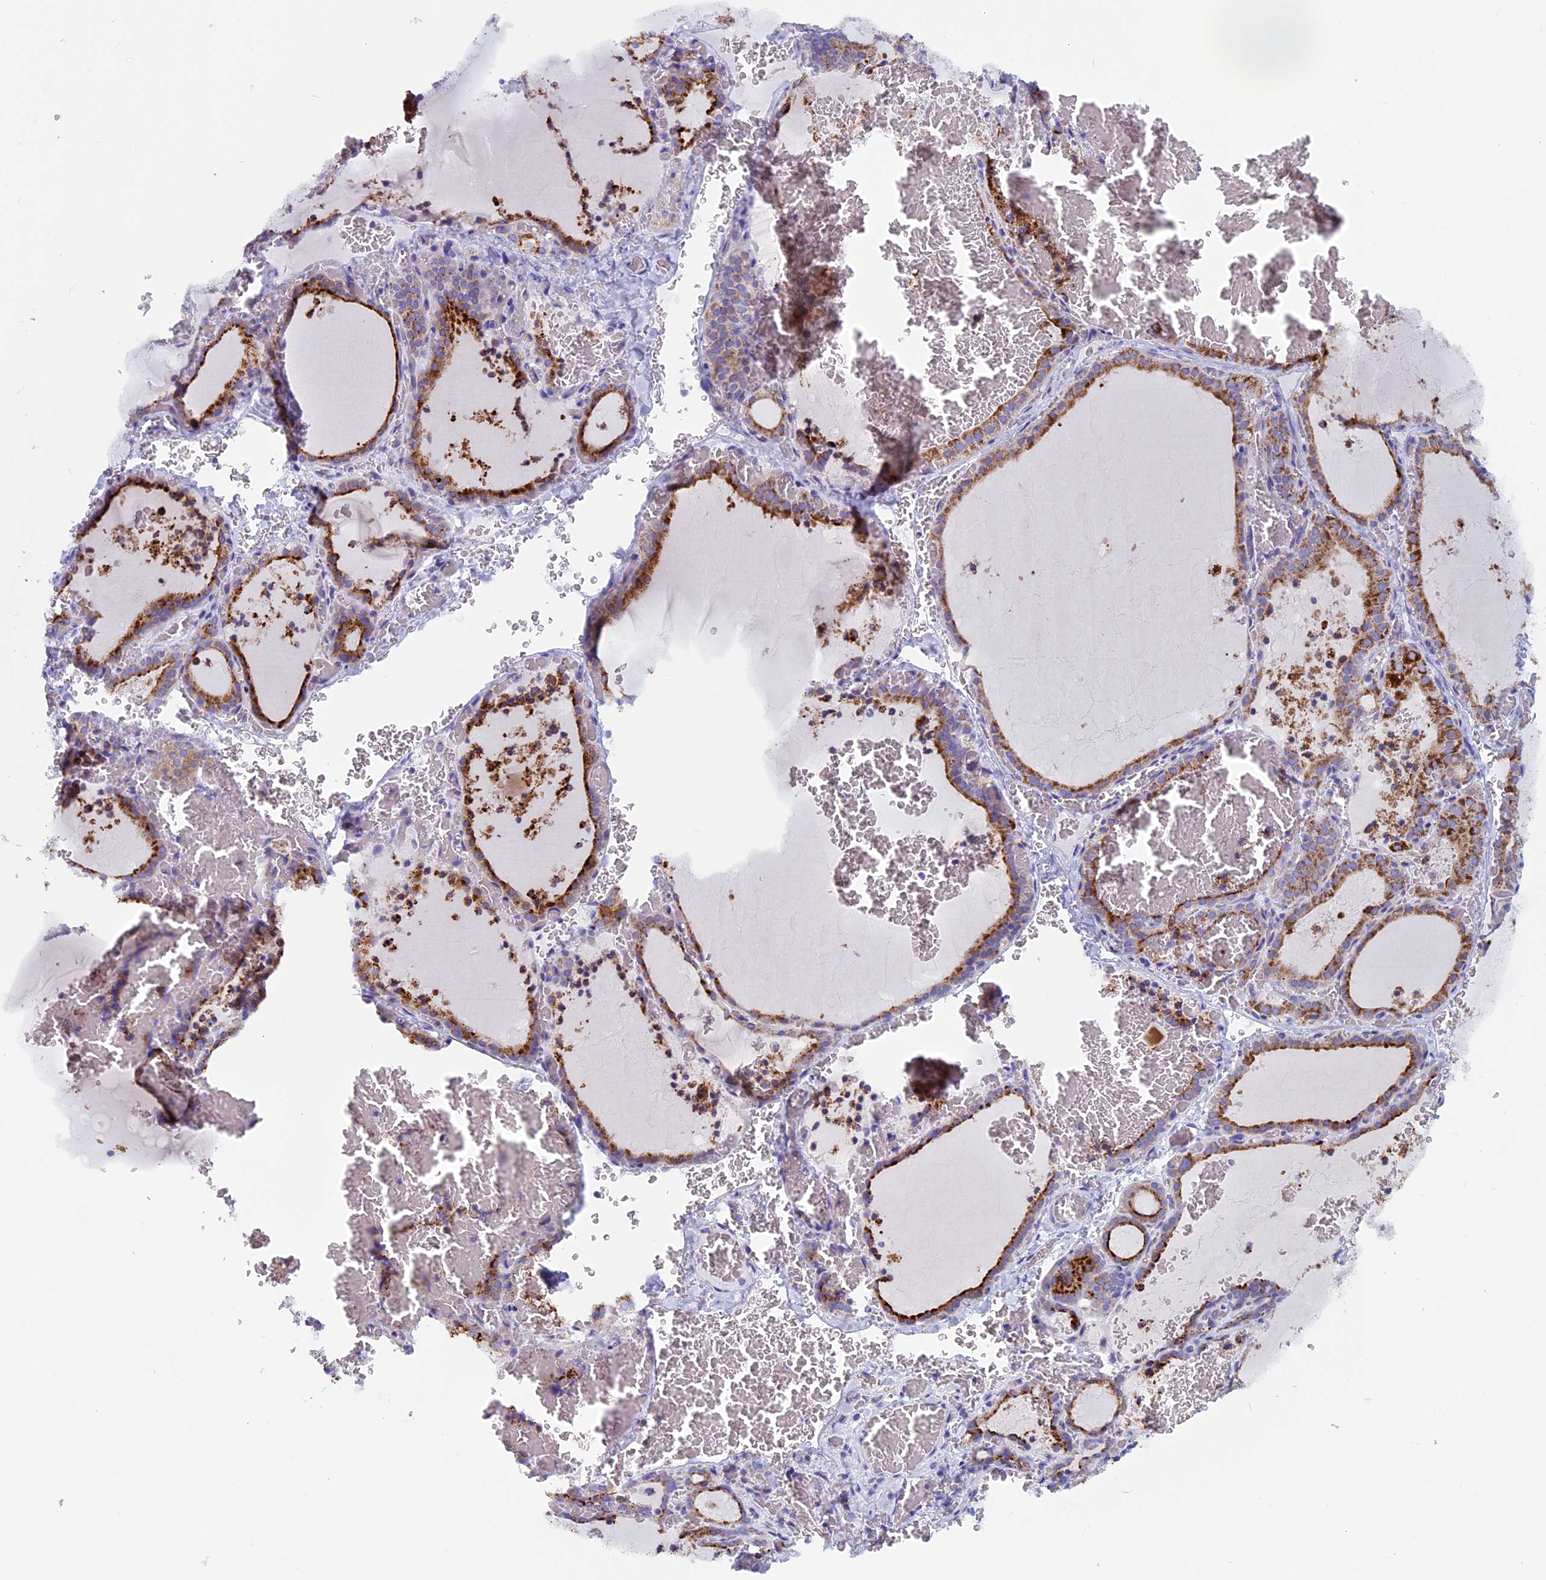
{"staining": {"intensity": "strong", "quantity": "25%-75%", "location": "cytoplasmic/membranous"}, "tissue": "thyroid gland", "cell_type": "Glandular cells", "image_type": "normal", "snomed": [{"axis": "morphology", "description": "Normal tissue, NOS"}, {"axis": "topography", "description": "Thyroid gland"}], "caption": "Immunohistochemical staining of unremarkable human thyroid gland exhibits high levels of strong cytoplasmic/membranous positivity in approximately 25%-75% of glandular cells. (DAB (3,3'-diaminobenzidine) IHC, brown staining for protein, blue staining for nuclei).", "gene": "ZNF563", "patient": {"sex": "female", "age": 39}}